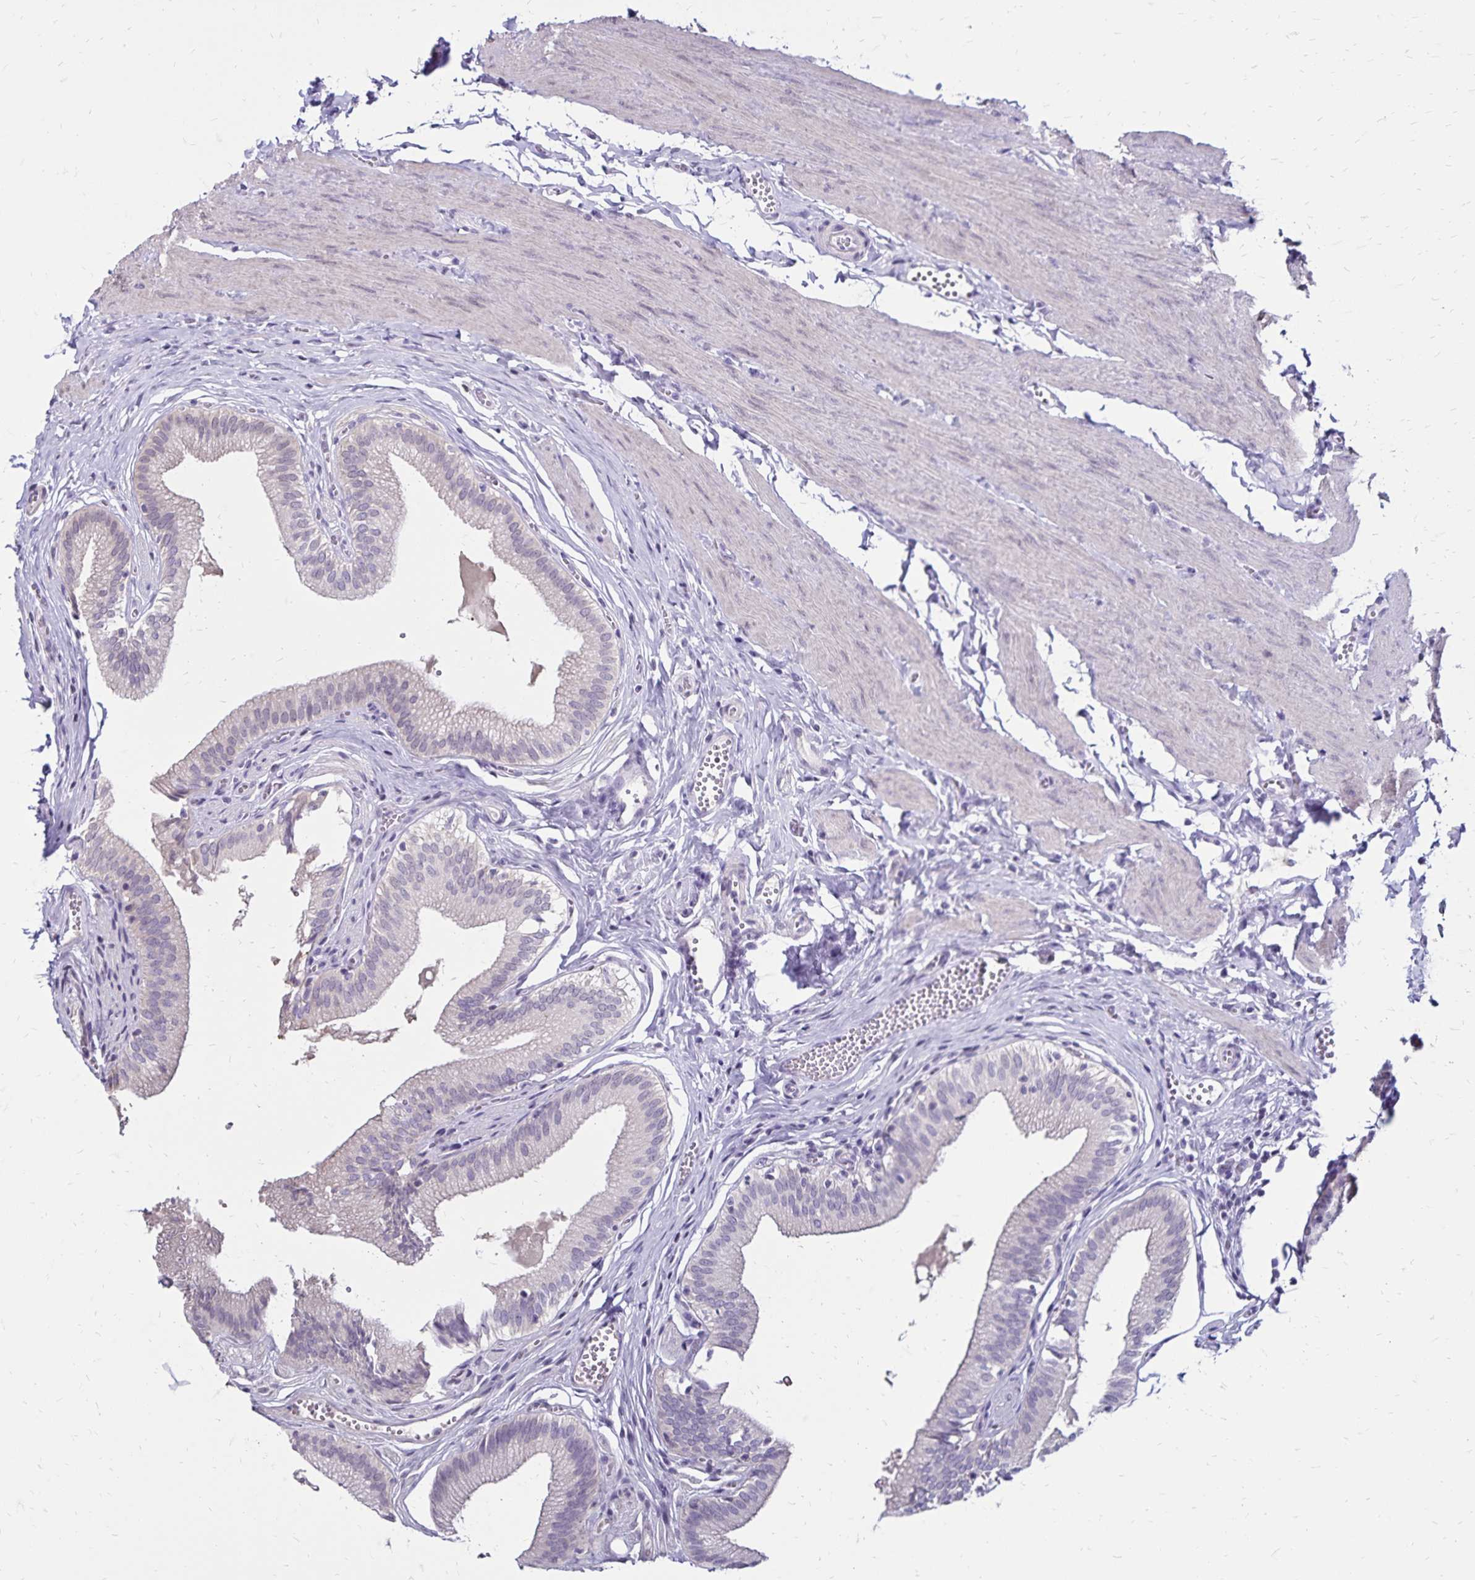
{"staining": {"intensity": "negative", "quantity": "none", "location": "none"}, "tissue": "gallbladder", "cell_type": "Glandular cells", "image_type": "normal", "snomed": [{"axis": "morphology", "description": "Normal tissue, NOS"}, {"axis": "topography", "description": "Gallbladder"}, {"axis": "topography", "description": "Peripheral nerve tissue"}], "caption": "High power microscopy micrograph of an IHC photomicrograph of benign gallbladder, revealing no significant positivity in glandular cells. (DAB (3,3'-diaminobenzidine) immunohistochemistry, high magnification).", "gene": "SH3GL3", "patient": {"sex": "male", "age": 17}}